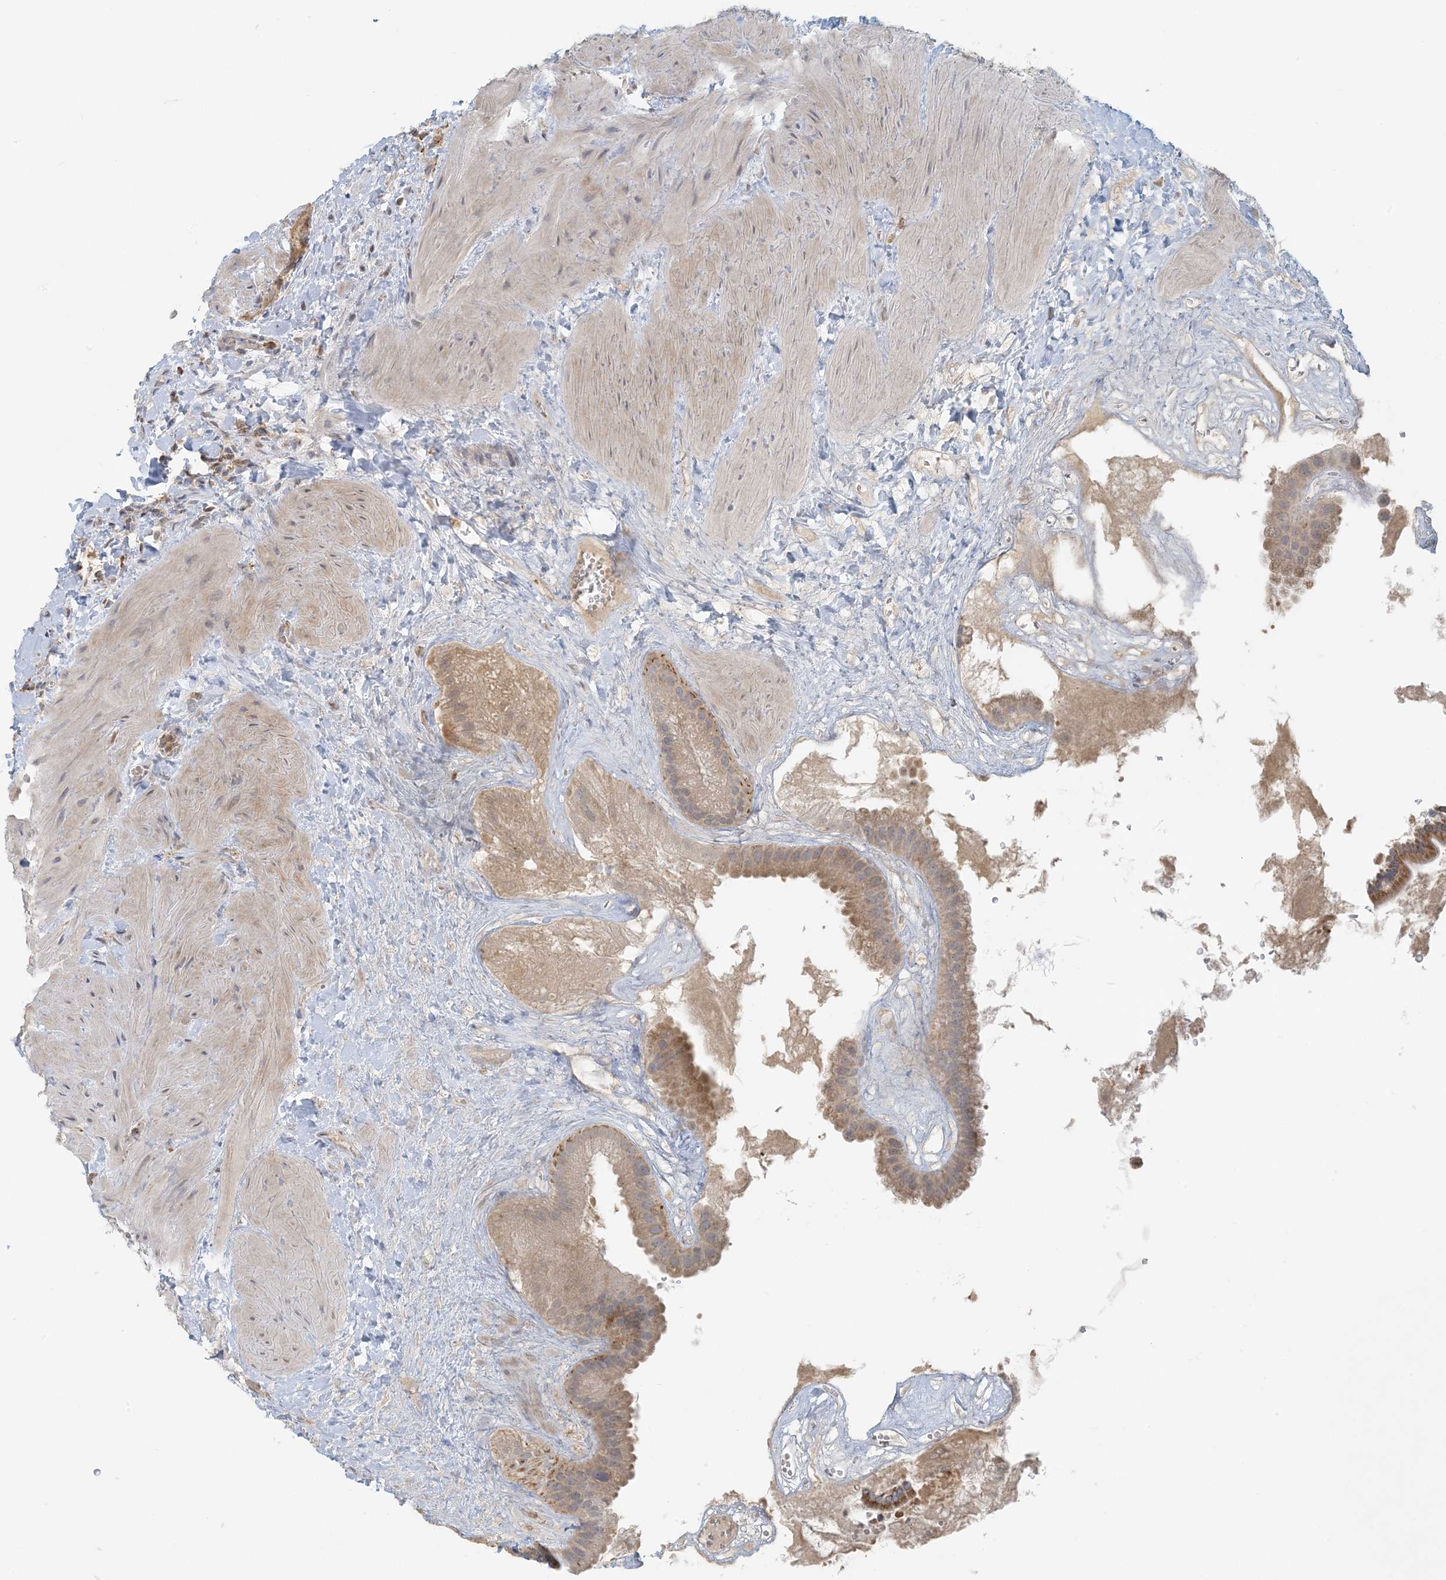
{"staining": {"intensity": "moderate", "quantity": ">75%", "location": "cytoplasmic/membranous"}, "tissue": "gallbladder", "cell_type": "Glandular cells", "image_type": "normal", "snomed": [{"axis": "morphology", "description": "Normal tissue, NOS"}, {"axis": "topography", "description": "Gallbladder"}], "caption": "DAB (3,3'-diaminobenzidine) immunohistochemical staining of benign human gallbladder reveals moderate cytoplasmic/membranous protein positivity in approximately >75% of glandular cells. The staining was performed using DAB (3,3'-diaminobenzidine), with brown indicating positive protein expression. Nuclei are stained blue with hematoxylin.", "gene": "HACL1", "patient": {"sex": "male", "age": 55}}